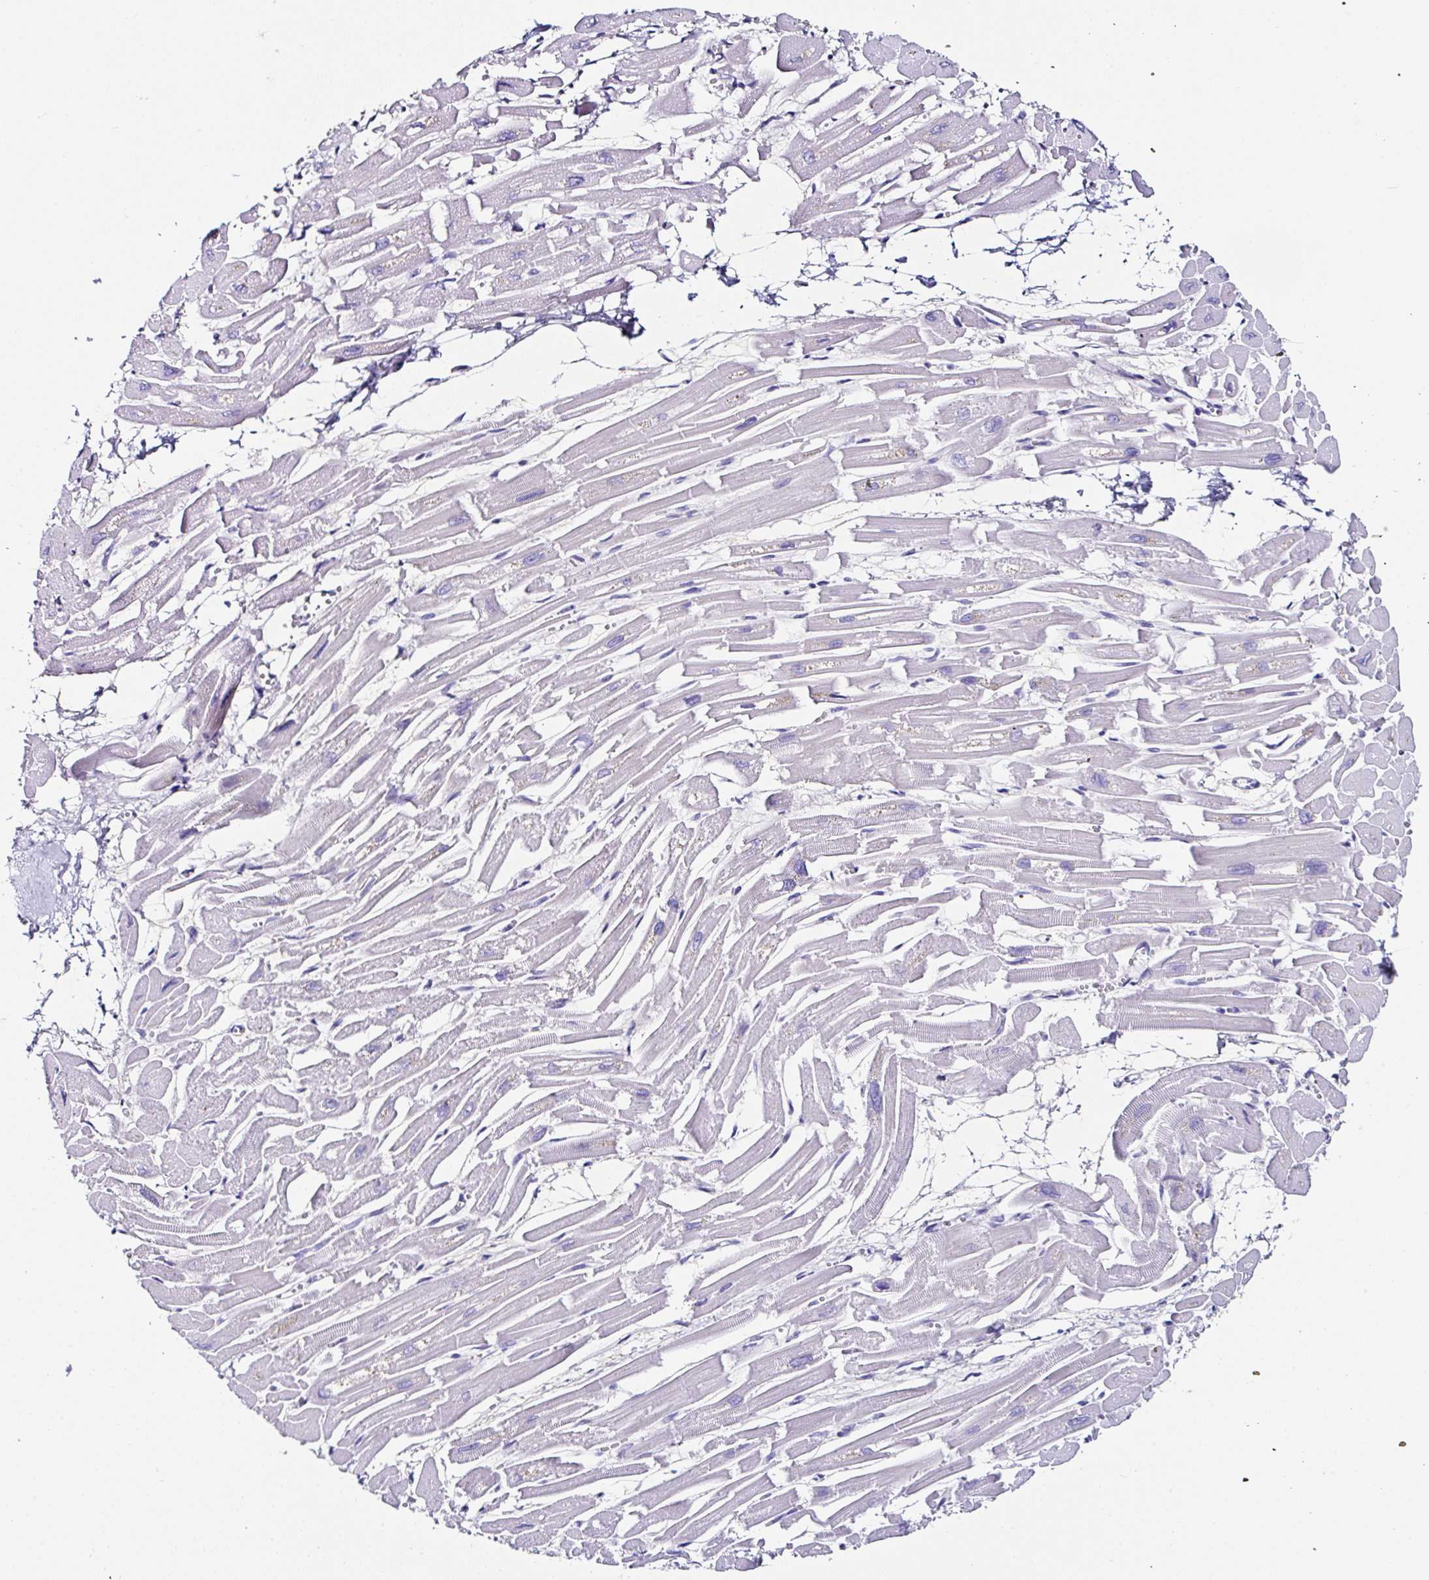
{"staining": {"intensity": "weak", "quantity": "25%-75%", "location": "cytoplasmic/membranous"}, "tissue": "heart muscle", "cell_type": "Cardiomyocytes", "image_type": "normal", "snomed": [{"axis": "morphology", "description": "Normal tissue, NOS"}, {"axis": "topography", "description": "Heart"}], "caption": "IHC of normal human heart muscle shows low levels of weak cytoplasmic/membranous staining in approximately 25%-75% of cardiomyocytes.", "gene": "UGT3A1", "patient": {"sex": "male", "age": 54}}